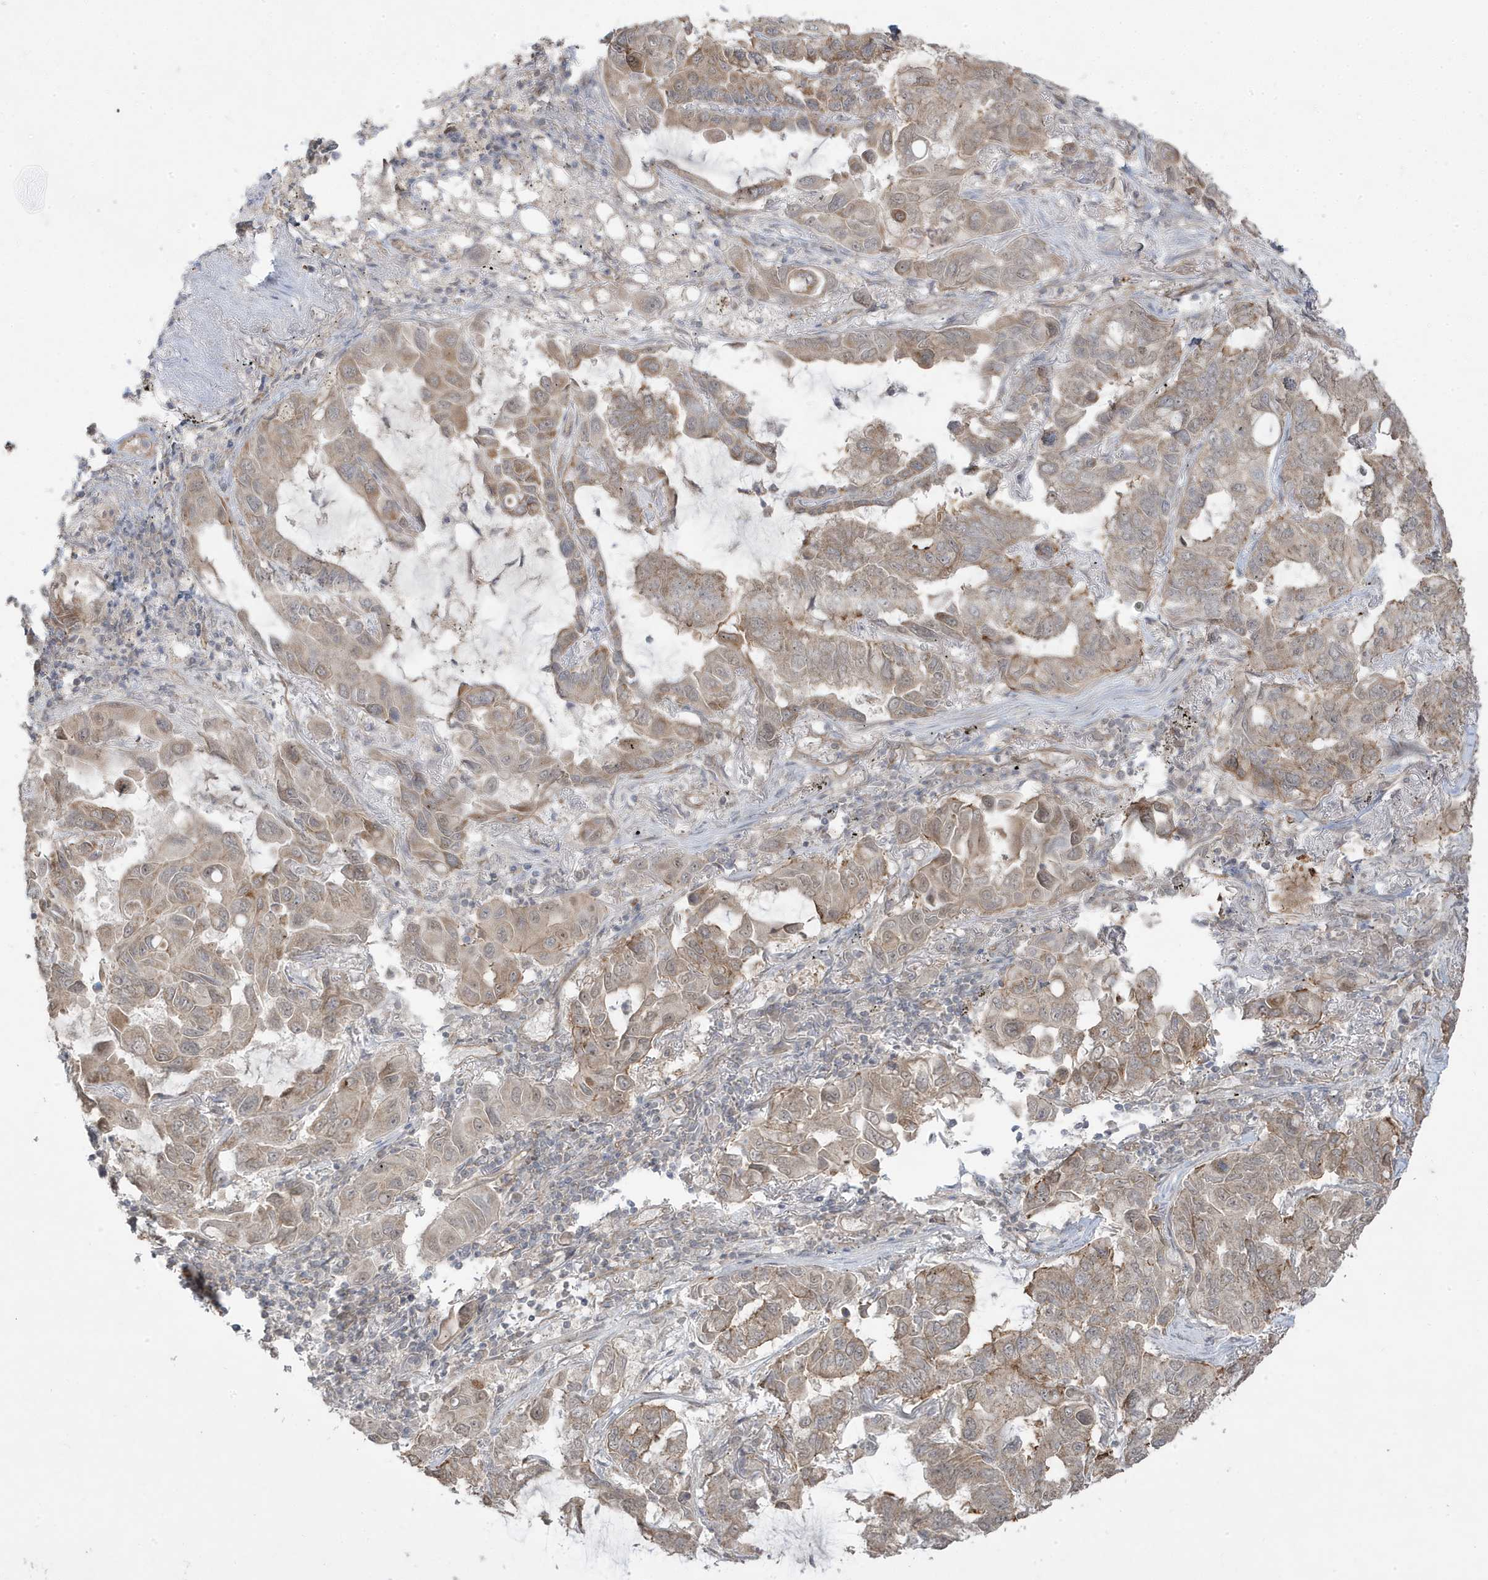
{"staining": {"intensity": "moderate", "quantity": ">75%", "location": "cytoplasmic/membranous"}, "tissue": "lung cancer", "cell_type": "Tumor cells", "image_type": "cancer", "snomed": [{"axis": "morphology", "description": "Adenocarcinoma, NOS"}, {"axis": "topography", "description": "Lung"}], "caption": "About >75% of tumor cells in human lung cancer (adenocarcinoma) display moderate cytoplasmic/membranous protein positivity as visualized by brown immunohistochemical staining.", "gene": "DNAJC12", "patient": {"sex": "male", "age": 64}}